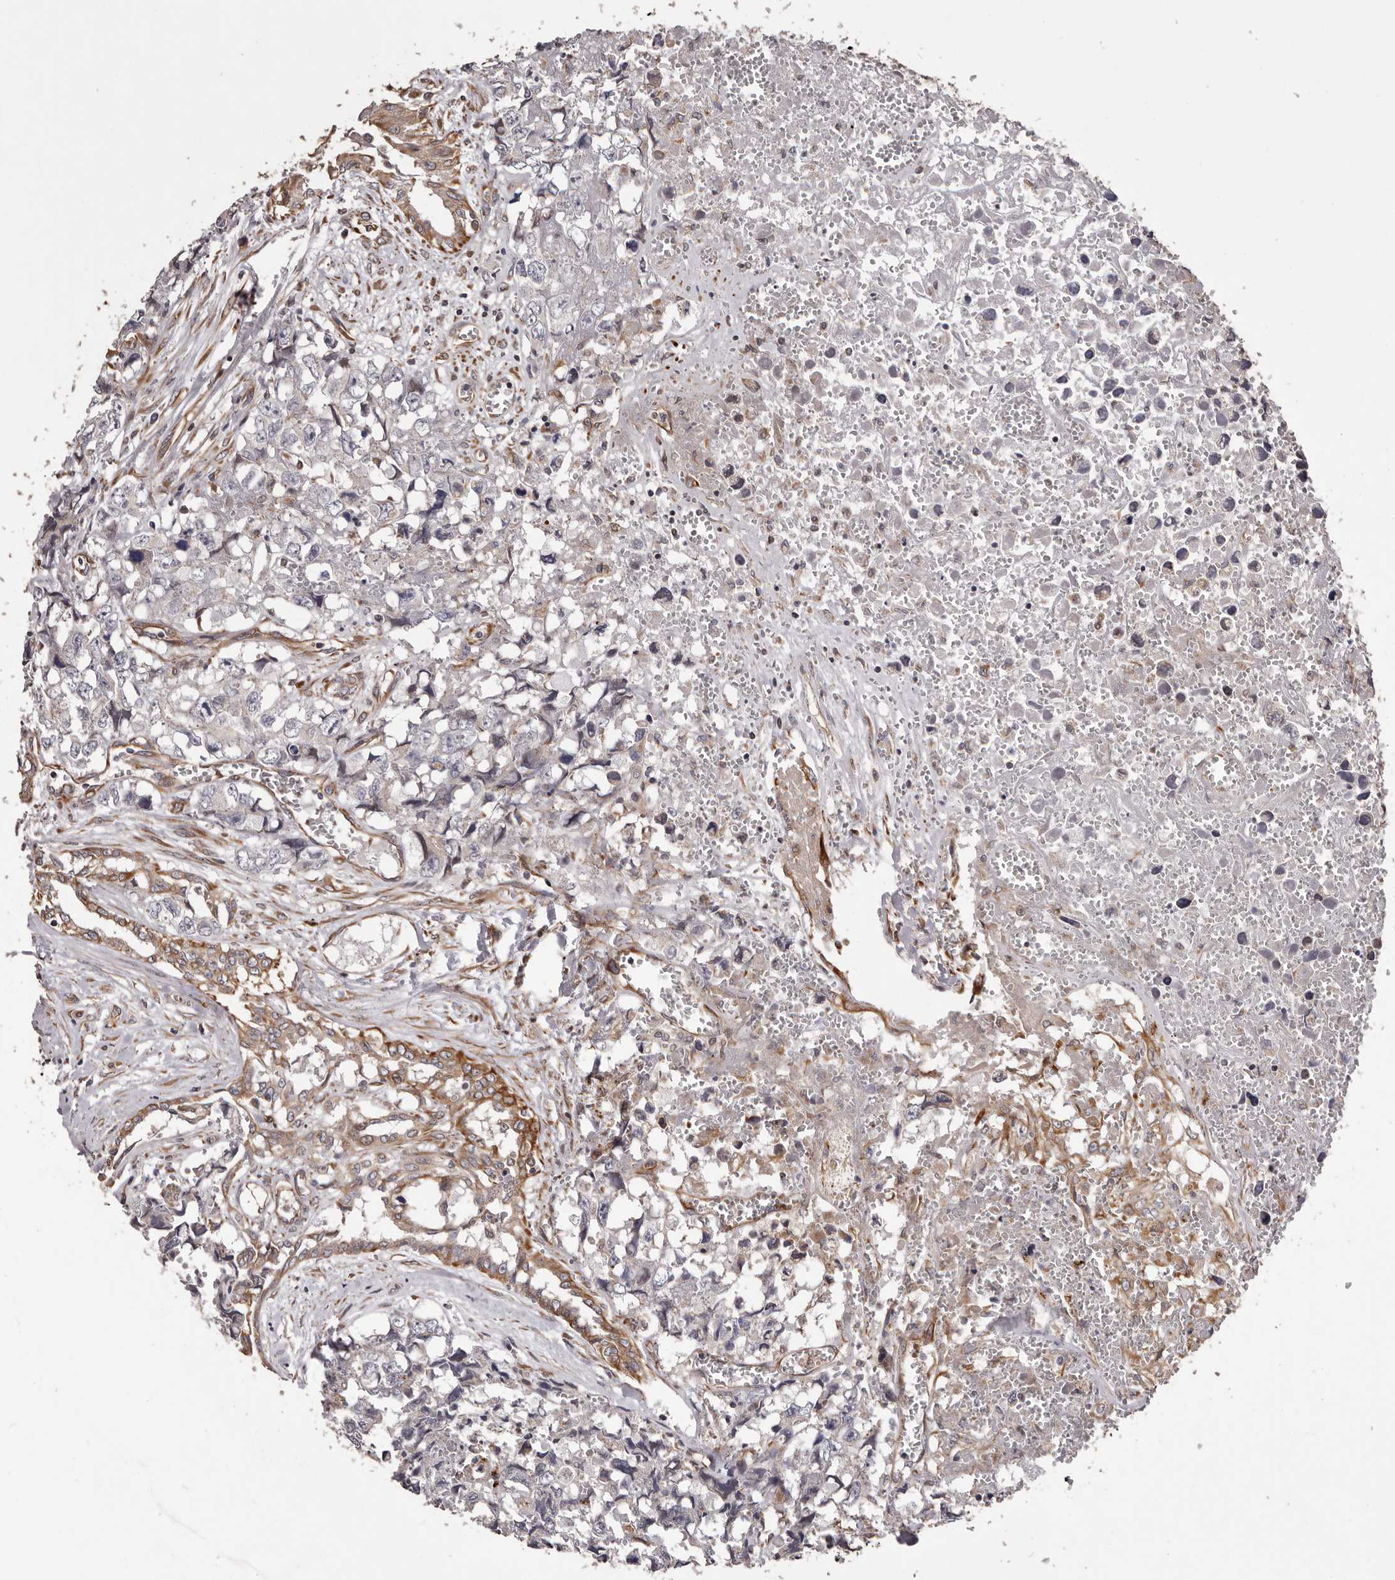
{"staining": {"intensity": "negative", "quantity": "none", "location": "none"}, "tissue": "testis cancer", "cell_type": "Tumor cells", "image_type": "cancer", "snomed": [{"axis": "morphology", "description": "Carcinoma, Embryonal, NOS"}, {"axis": "topography", "description": "Testis"}], "caption": "High power microscopy micrograph of an immunohistochemistry (IHC) histopathology image of embryonal carcinoma (testis), revealing no significant expression in tumor cells.", "gene": "CEP104", "patient": {"sex": "male", "age": 31}}